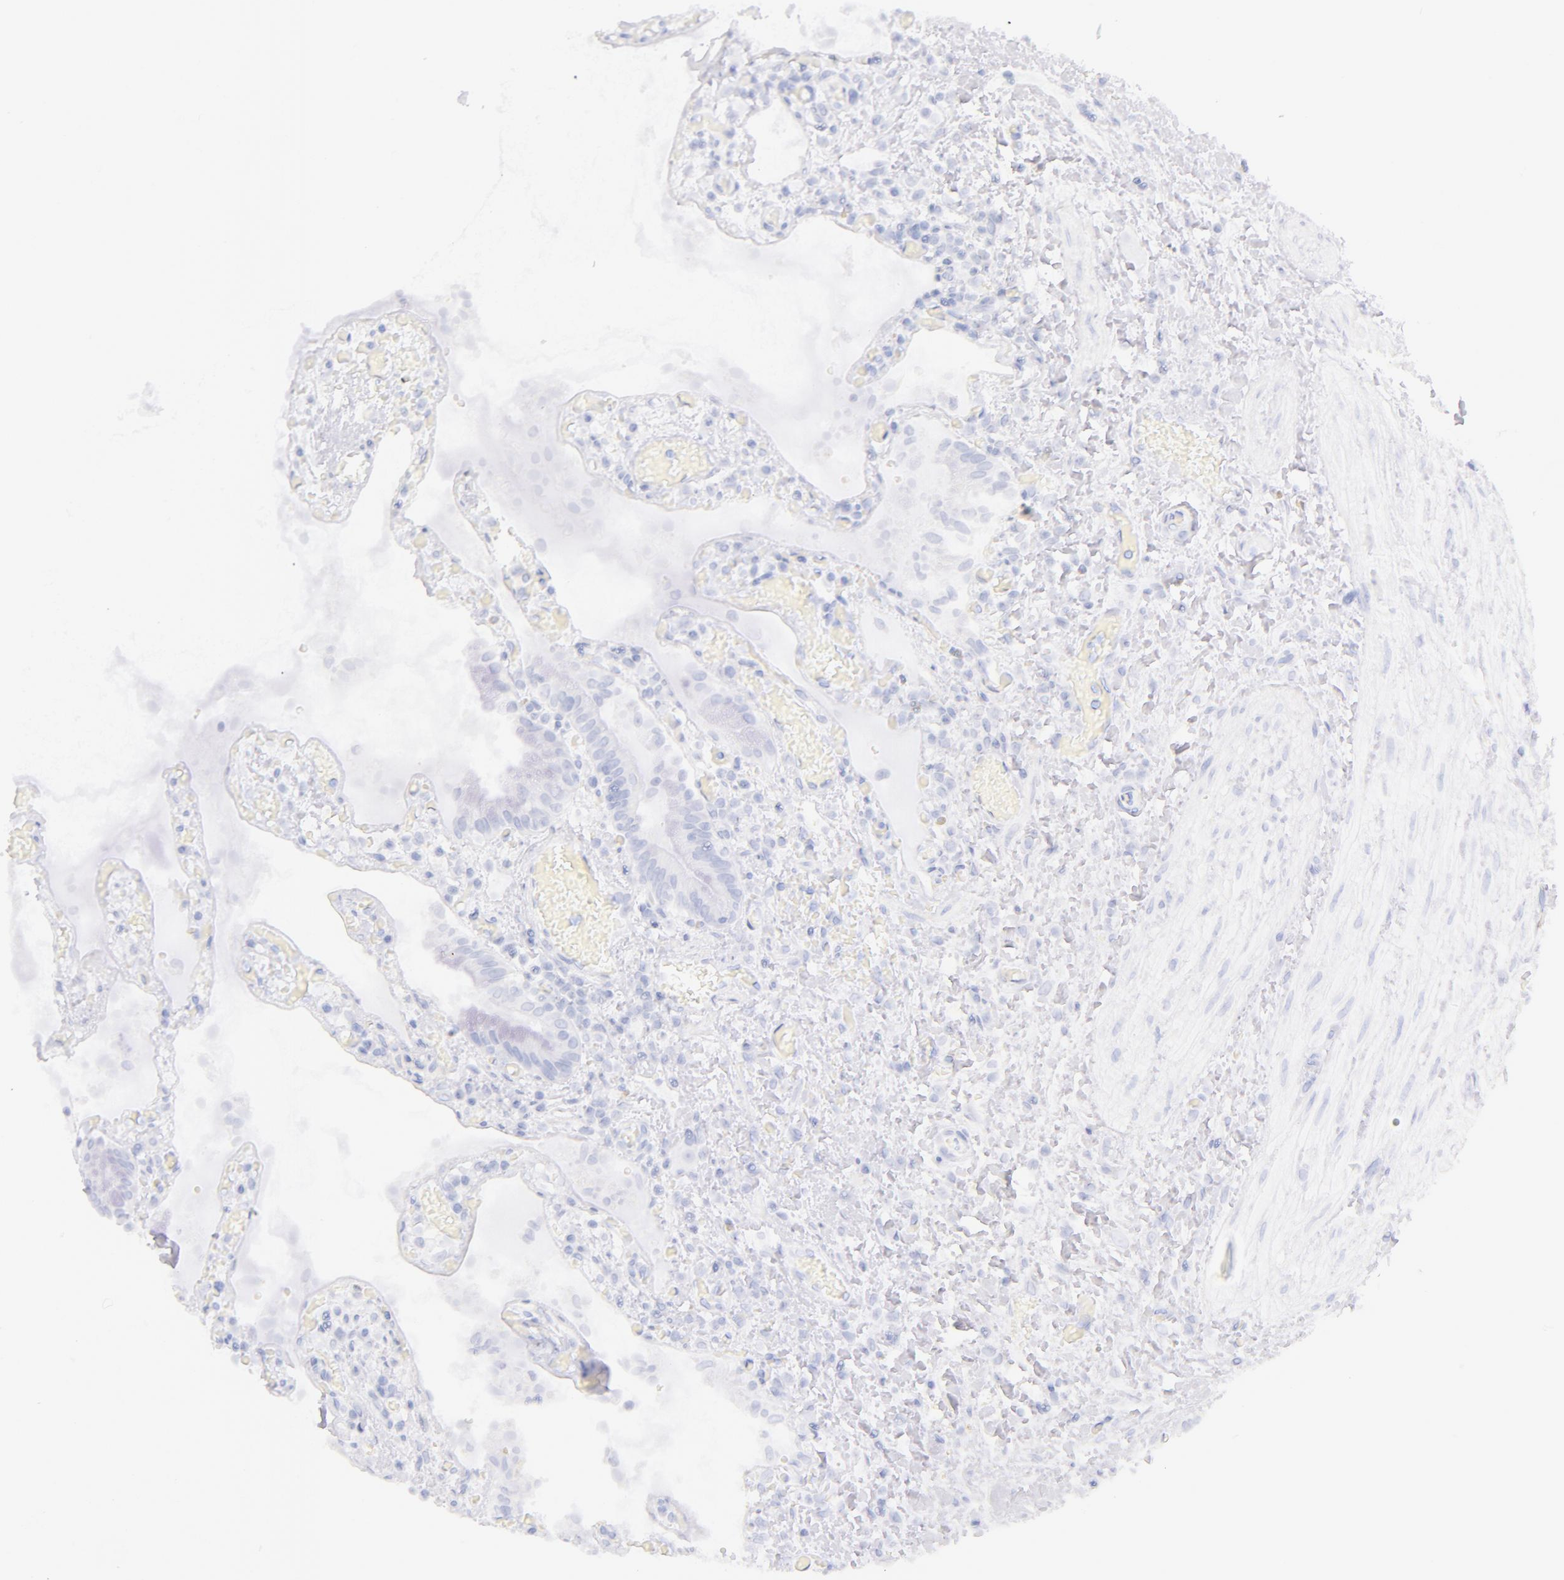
{"staining": {"intensity": "negative", "quantity": "none", "location": "none"}, "tissue": "gallbladder", "cell_type": "Glandular cells", "image_type": "normal", "snomed": [{"axis": "morphology", "description": "Normal tissue, NOS"}, {"axis": "topography", "description": "Gallbladder"}], "caption": "This histopathology image is of normal gallbladder stained with IHC to label a protein in brown with the nuclei are counter-stained blue. There is no staining in glandular cells.", "gene": "CD44", "patient": {"sex": "male", "age": 73}}